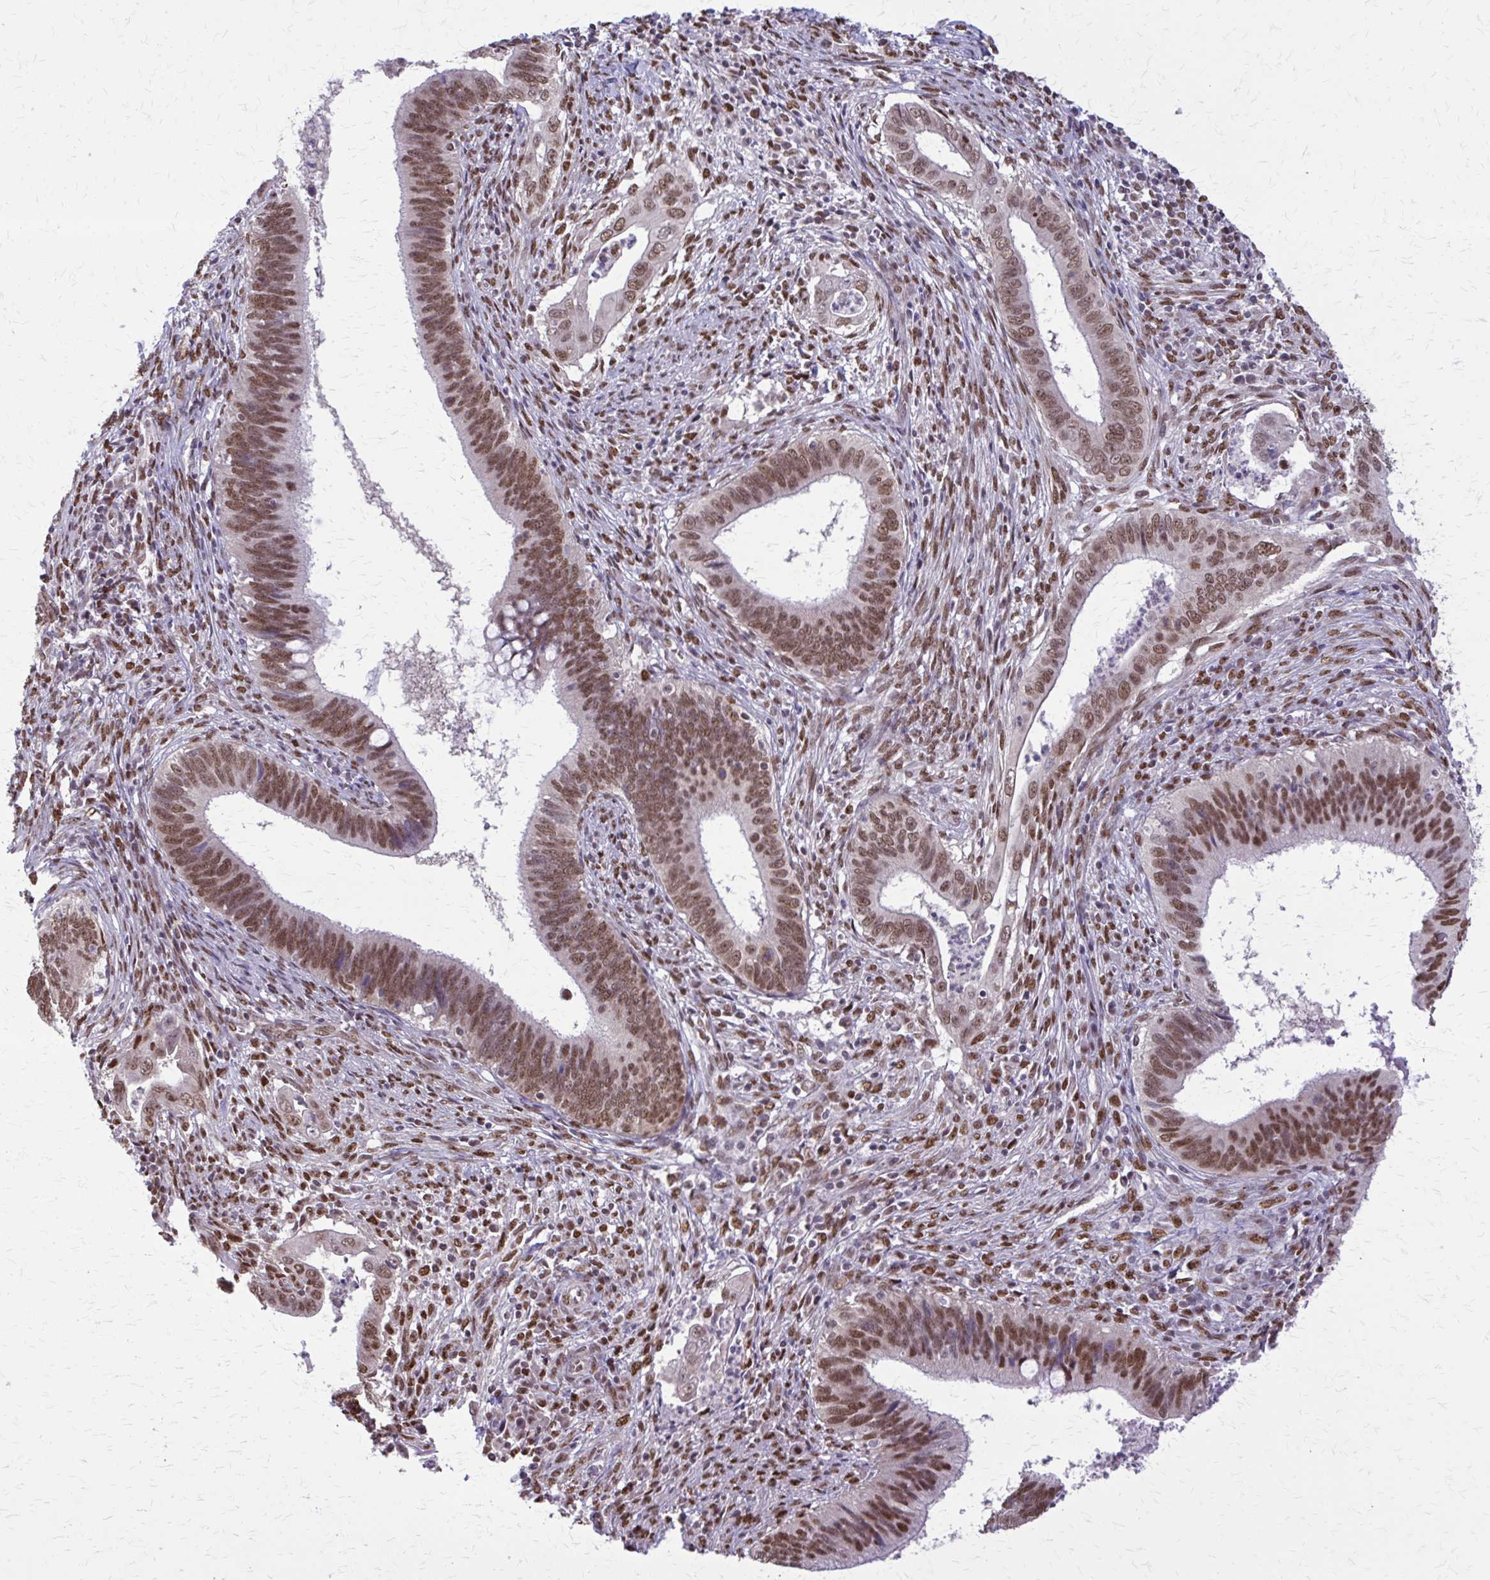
{"staining": {"intensity": "moderate", "quantity": ">75%", "location": "nuclear"}, "tissue": "cervical cancer", "cell_type": "Tumor cells", "image_type": "cancer", "snomed": [{"axis": "morphology", "description": "Adenocarcinoma, NOS"}, {"axis": "topography", "description": "Cervix"}], "caption": "Protein analysis of cervical cancer tissue demonstrates moderate nuclear expression in approximately >75% of tumor cells. The staining was performed using DAB to visualize the protein expression in brown, while the nuclei were stained in blue with hematoxylin (Magnification: 20x).", "gene": "TTF1", "patient": {"sex": "female", "age": 42}}